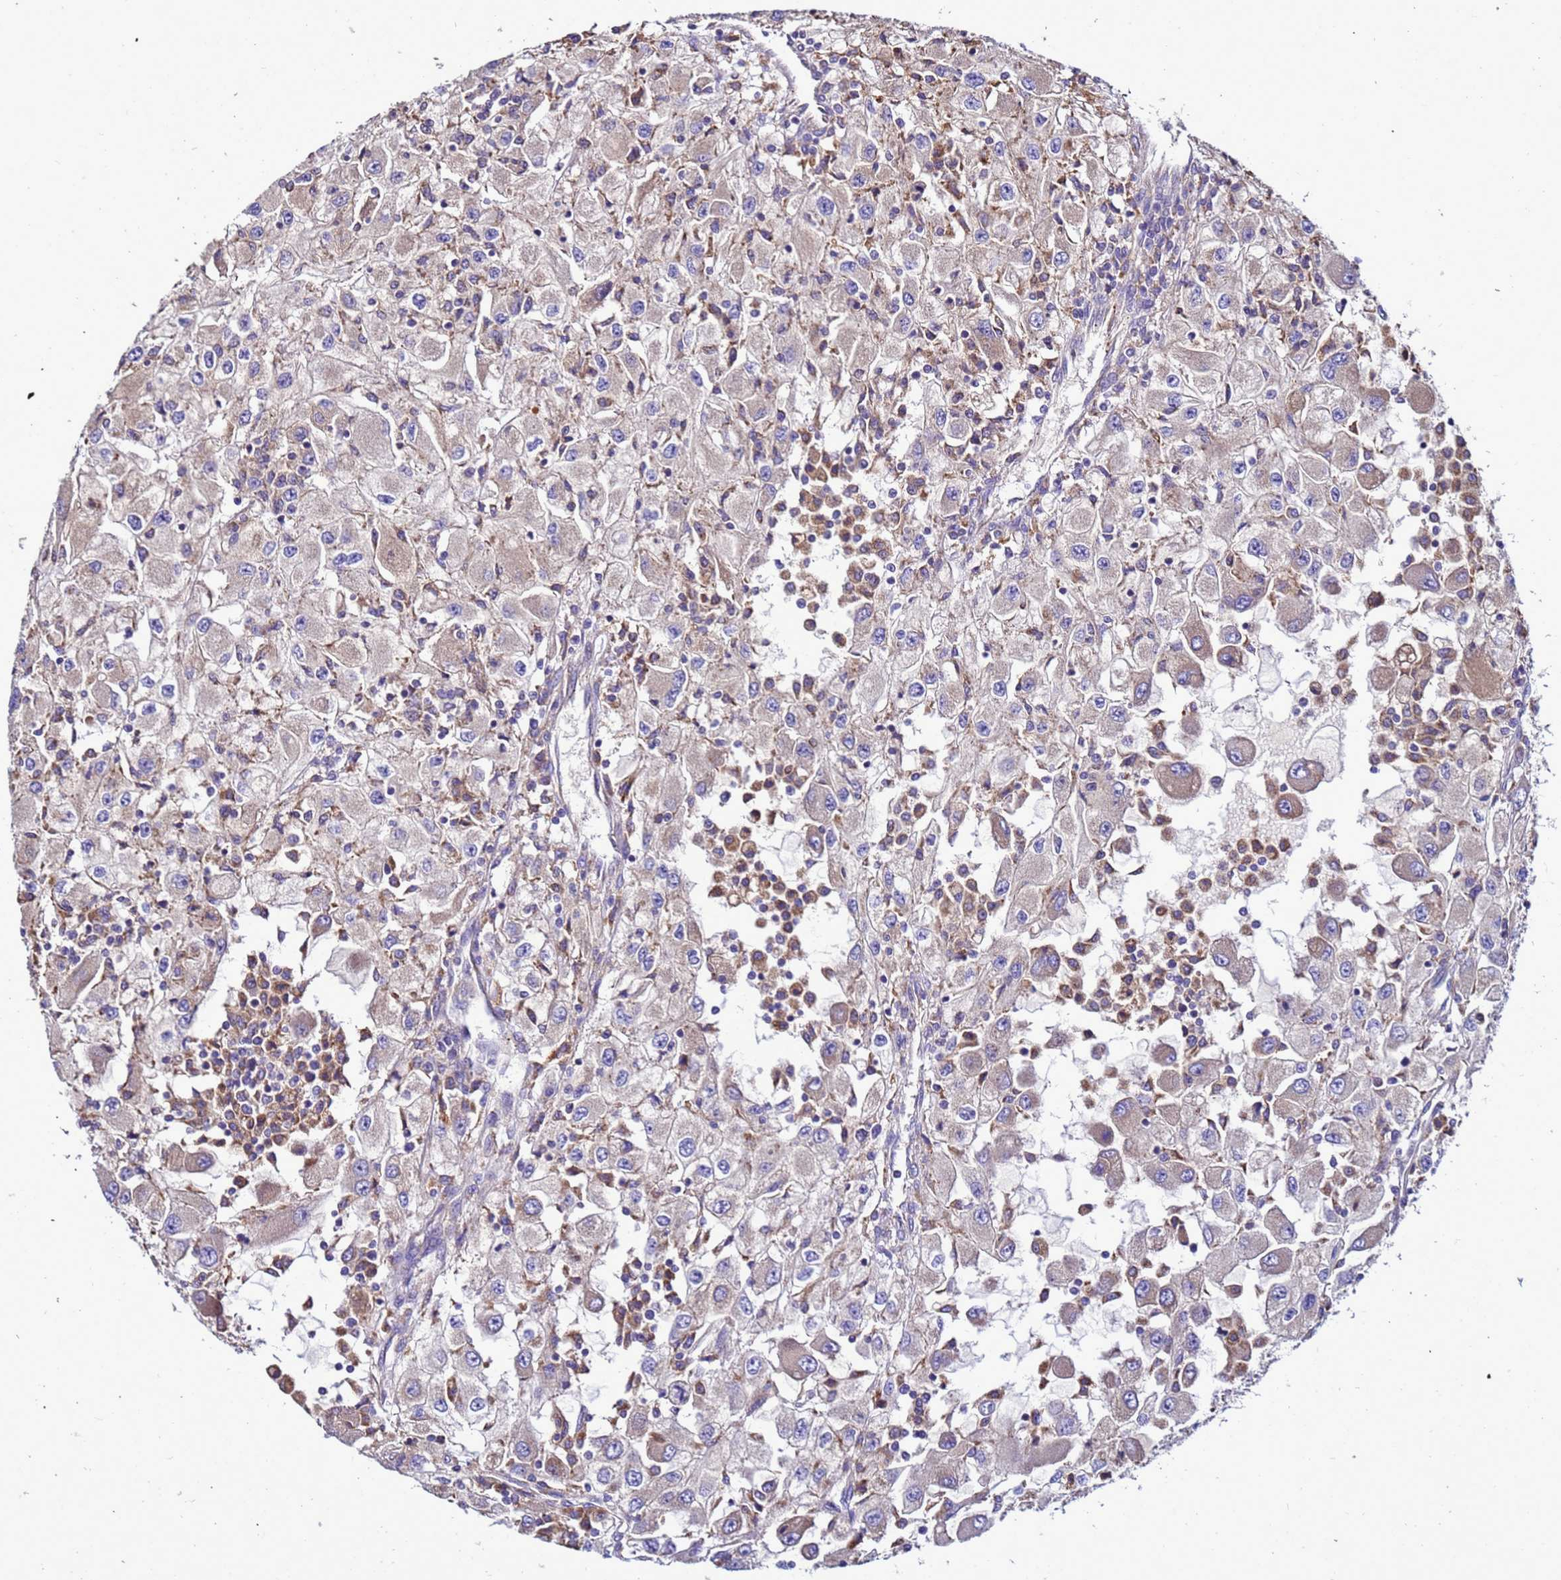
{"staining": {"intensity": "moderate", "quantity": "<25%", "location": "cytoplasmic/membranous"}, "tissue": "renal cancer", "cell_type": "Tumor cells", "image_type": "cancer", "snomed": [{"axis": "morphology", "description": "Adenocarcinoma, NOS"}, {"axis": "topography", "description": "Kidney"}], "caption": "The photomicrograph demonstrates immunohistochemical staining of renal cancer (adenocarcinoma). There is moderate cytoplasmic/membranous positivity is present in about <25% of tumor cells.", "gene": "ANTKMT", "patient": {"sex": "female", "age": 67}}